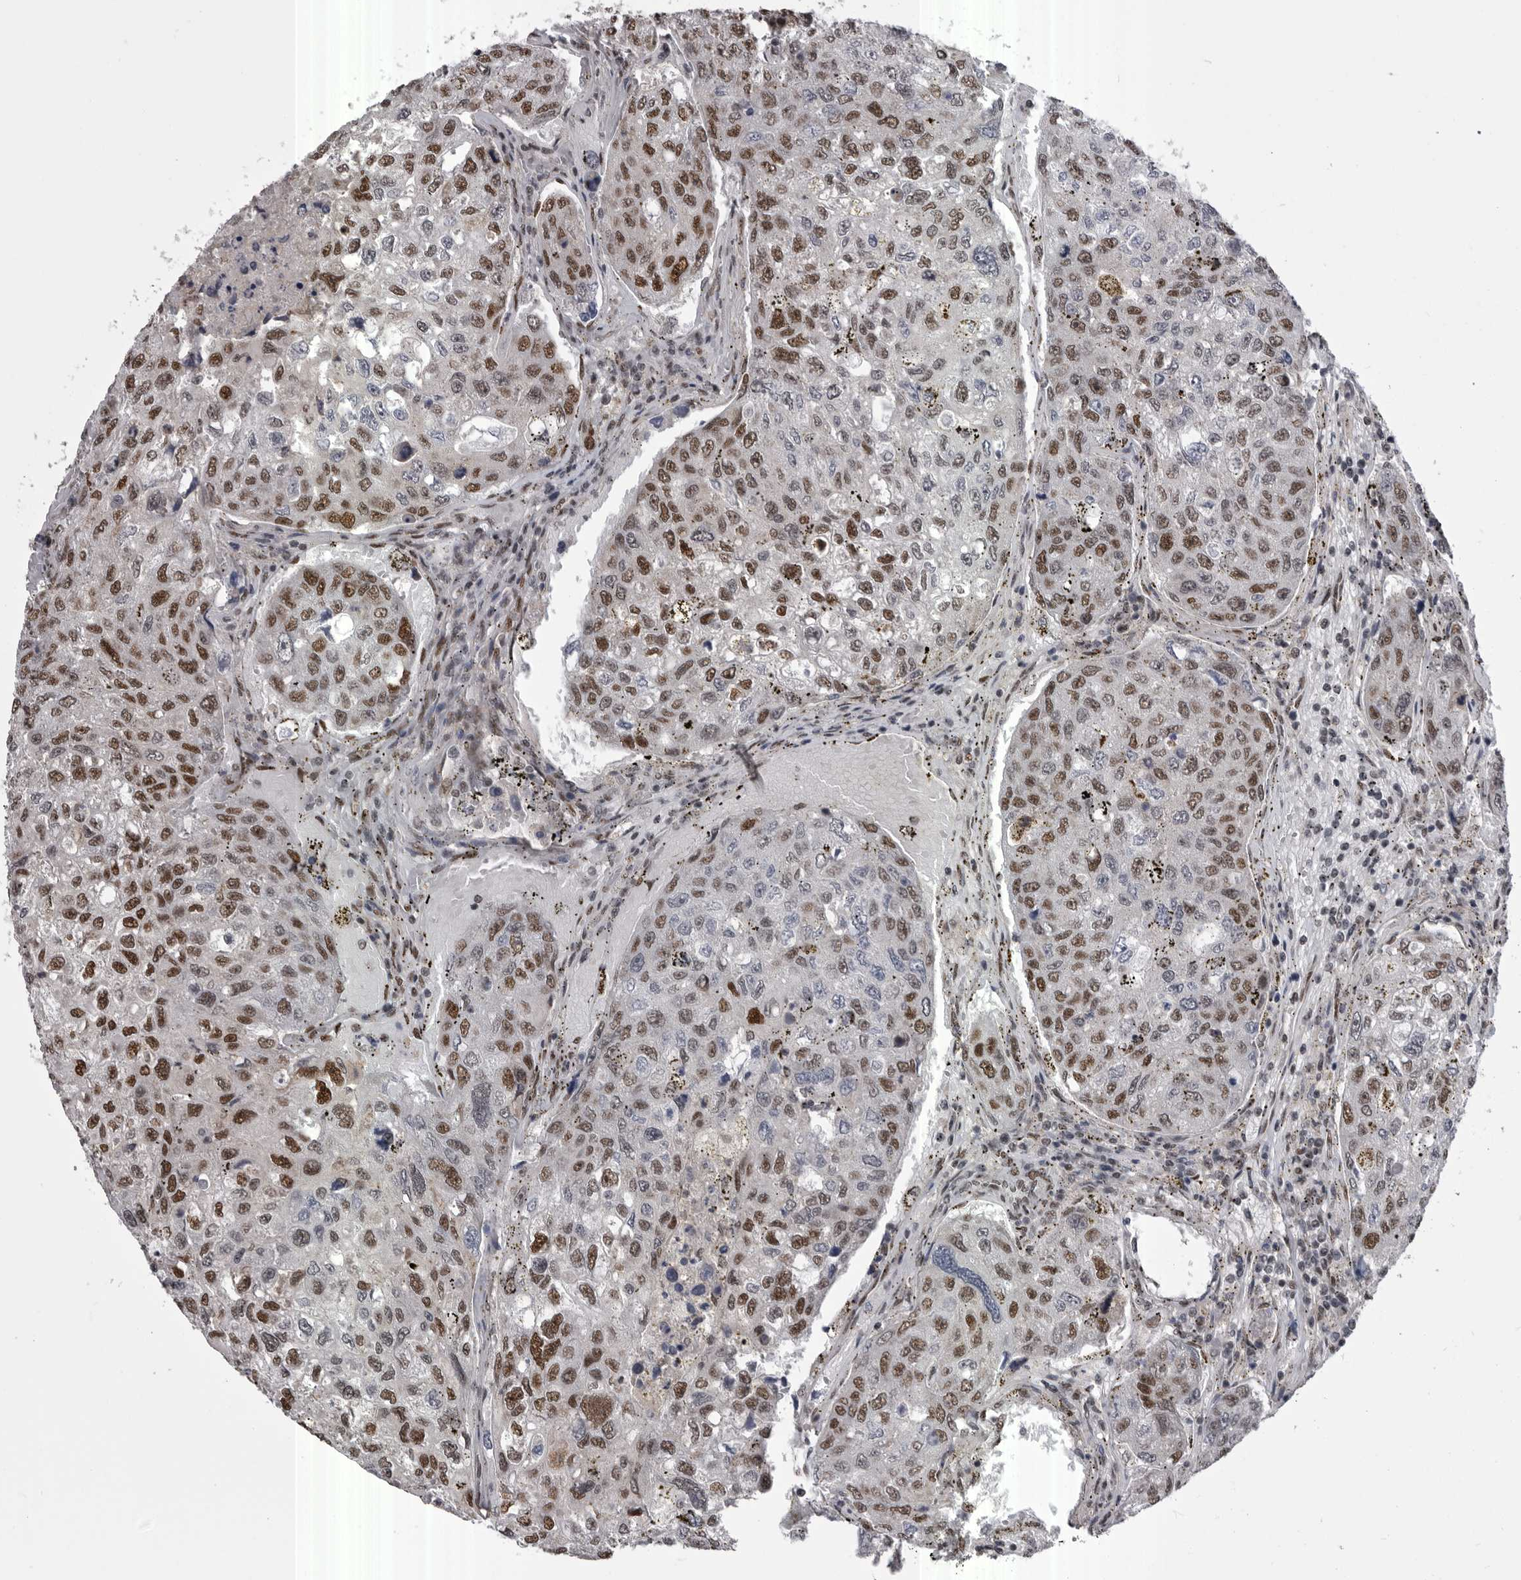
{"staining": {"intensity": "strong", "quantity": ">75%", "location": "nuclear"}, "tissue": "urothelial cancer", "cell_type": "Tumor cells", "image_type": "cancer", "snomed": [{"axis": "morphology", "description": "Urothelial carcinoma, High grade"}, {"axis": "topography", "description": "Lymph node"}, {"axis": "topography", "description": "Urinary bladder"}], "caption": "Tumor cells exhibit high levels of strong nuclear positivity in about >75% of cells in urothelial cancer. (DAB IHC, brown staining for protein, blue staining for nuclei).", "gene": "MEPCE", "patient": {"sex": "male", "age": 51}}